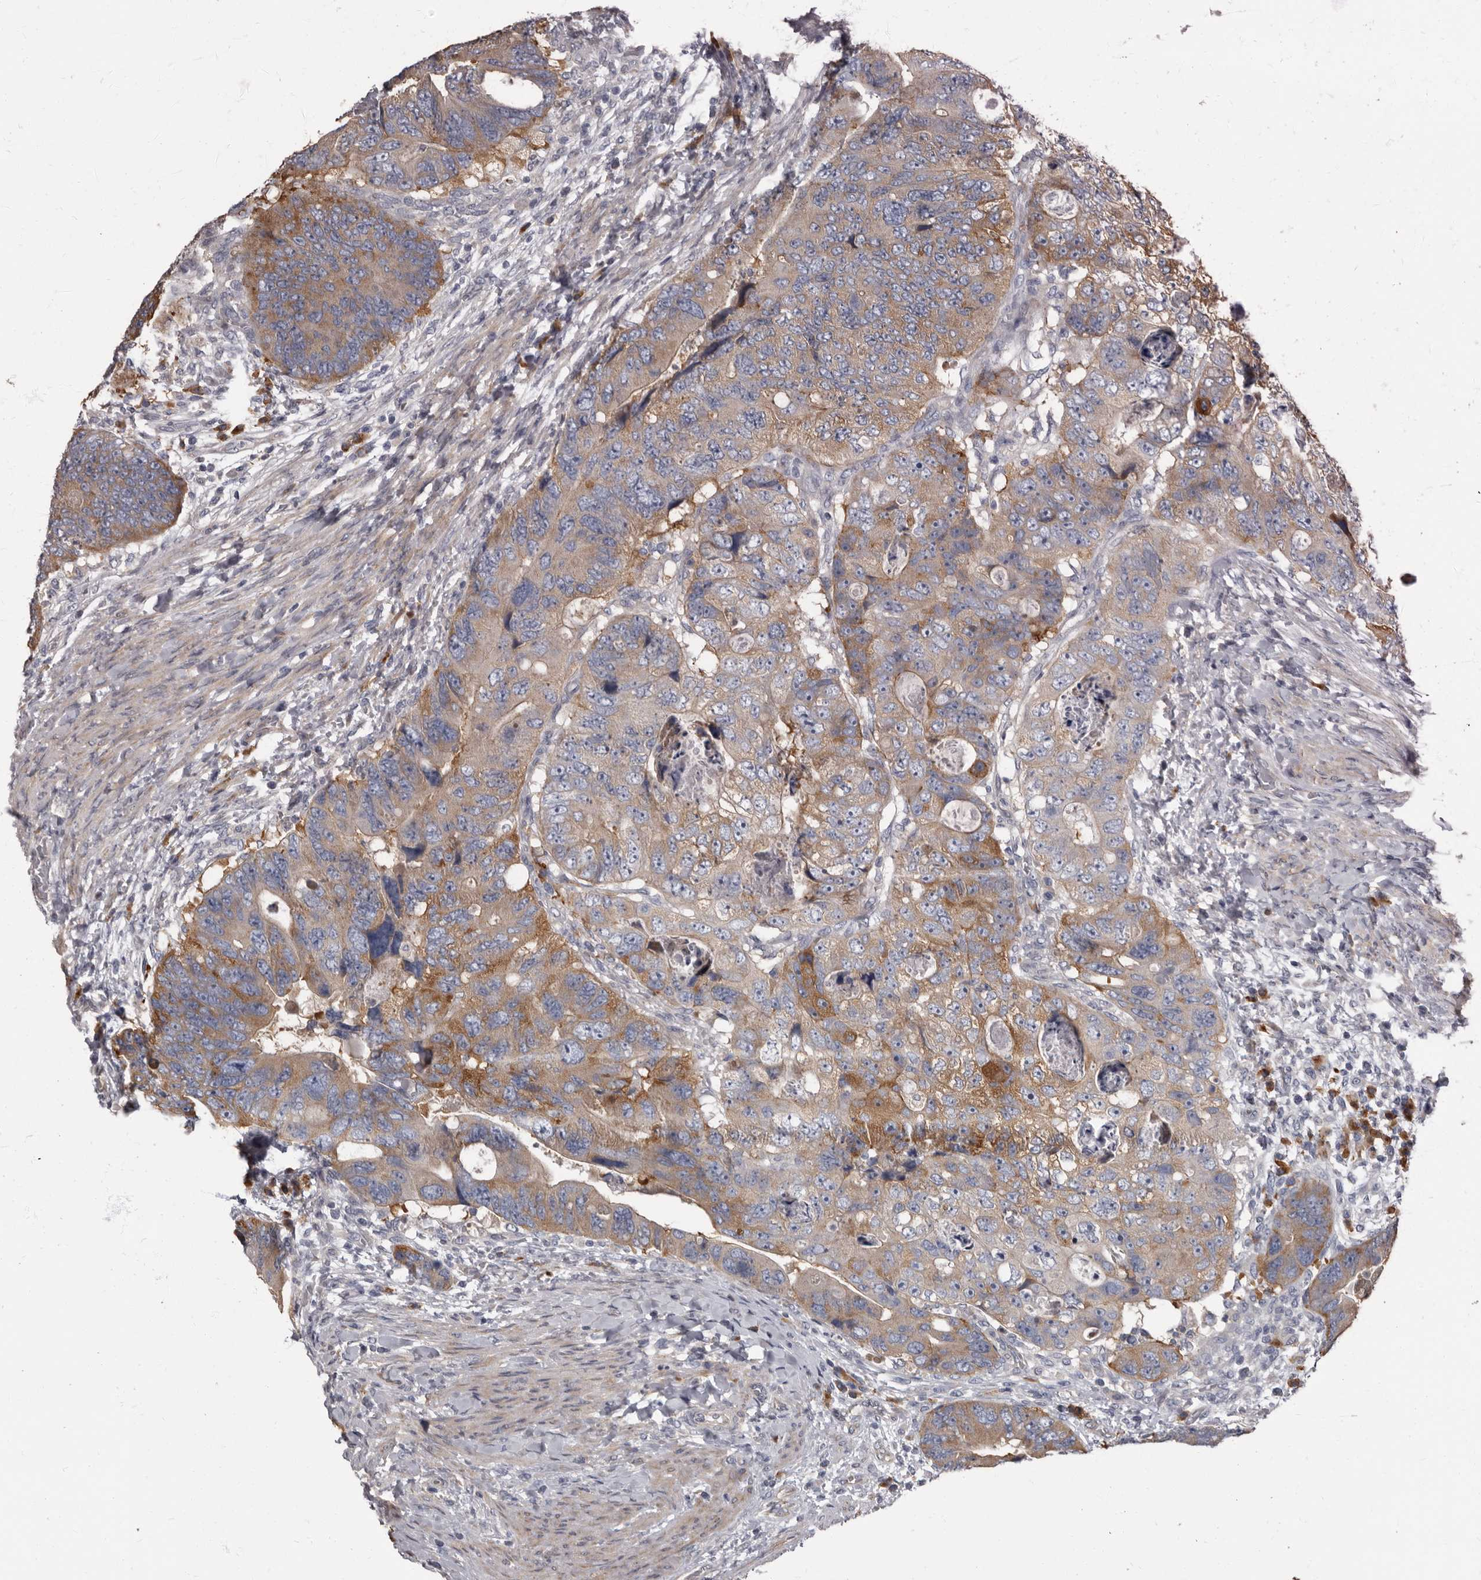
{"staining": {"intensity": "moderate", "quantity": ">75%", "location": "cytoplasmic/membranous"}, "tissue": "colorectal cancer", "cell_type": "Tumor cells", "image_type": "cancer", "snomed": [{"axis": "morphology", "description": "Adenocarcinoma, NOS"}, {"axis": "topography", "description": "Rectum"}], "caption": "Immunohistochemical staining of human colorectal adenocarcinoma demonstrates medium levels of moderate cytoplasmic/membranous expression in approximately >75% of tumor cells.", "gene": "TPD52L1", "patient": {"sex": "male", "age": 59}}